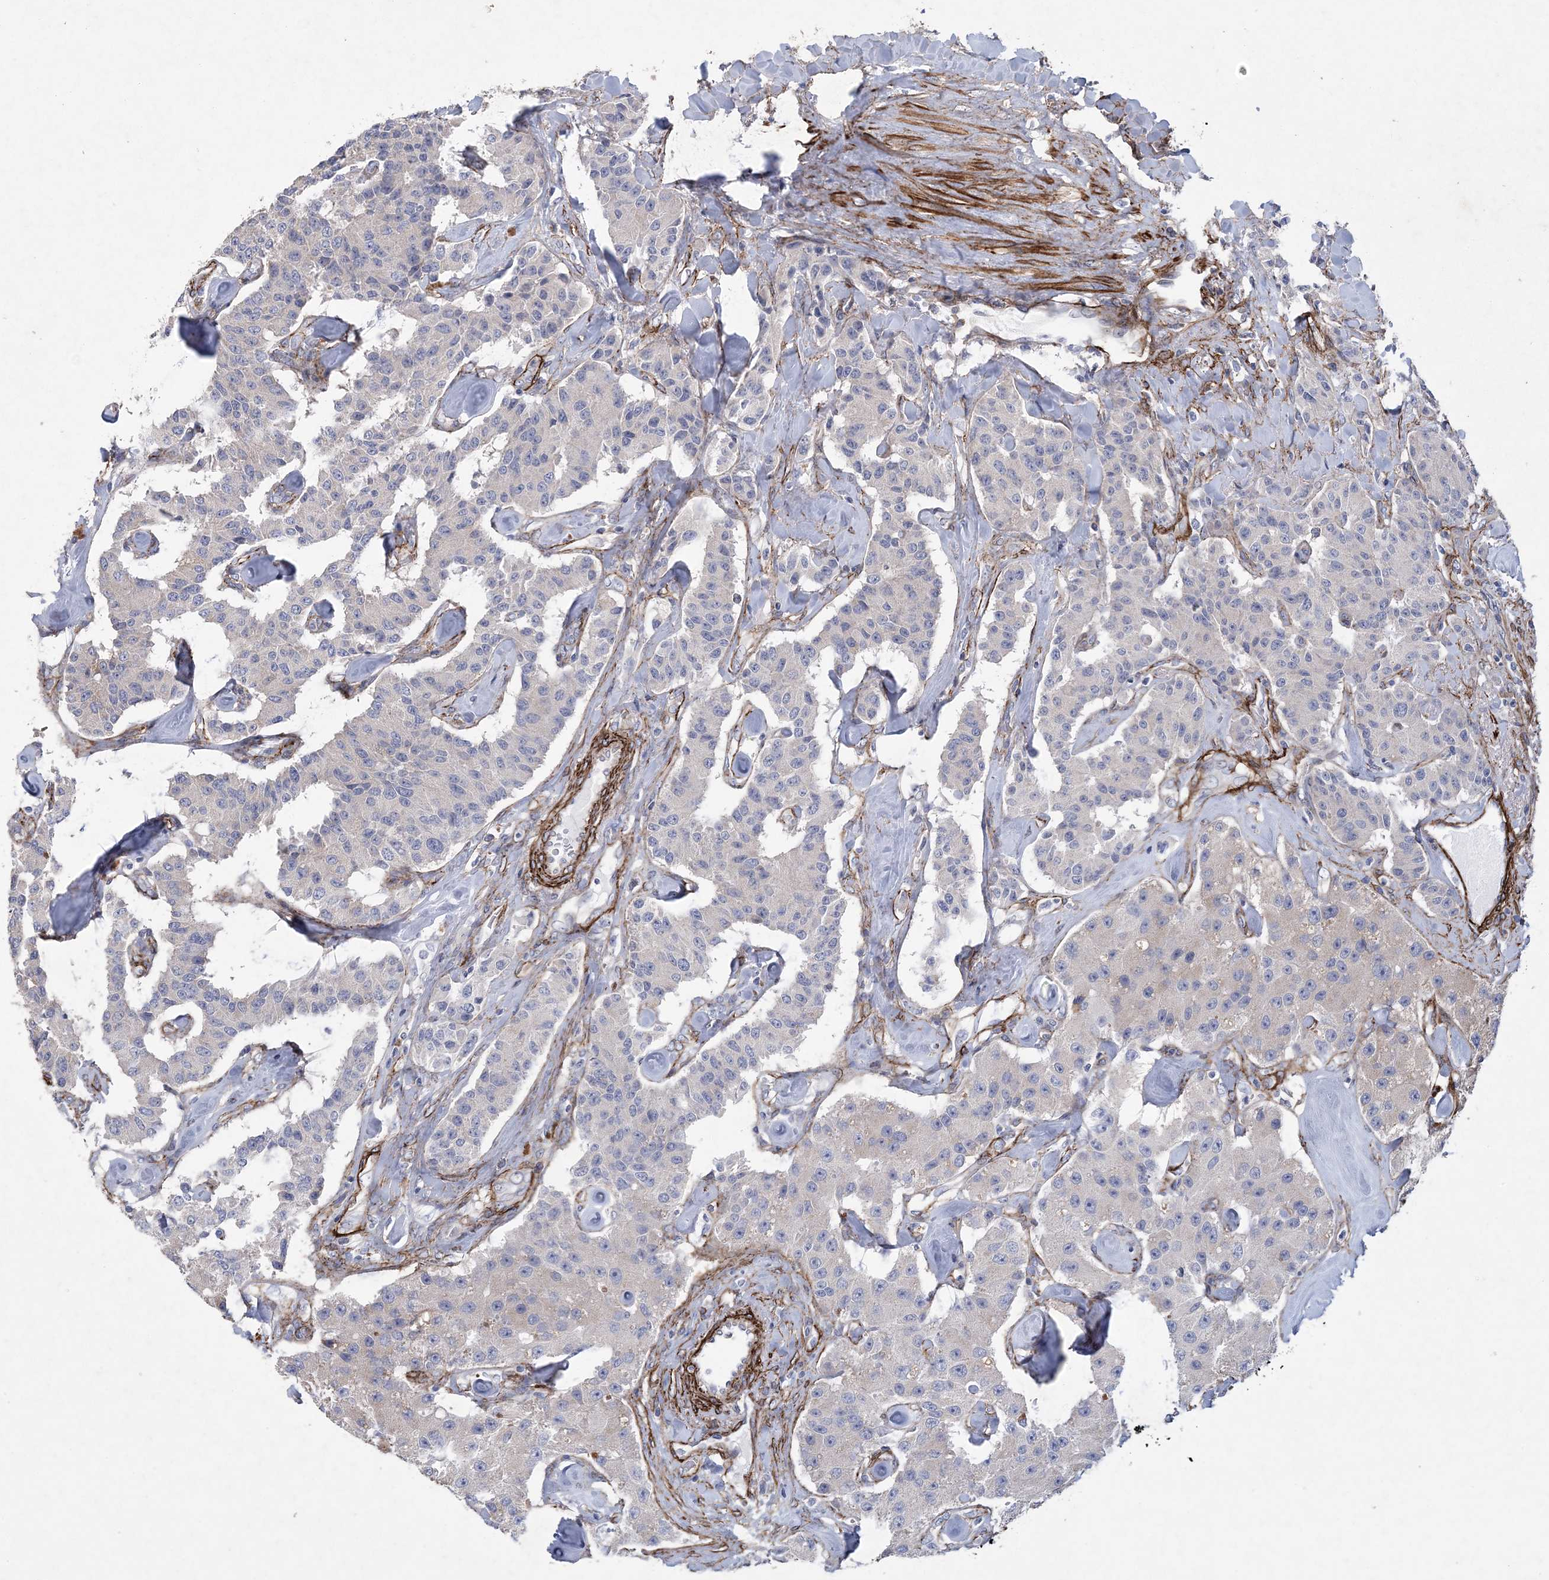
{"staining": {"intensity": "negative", "quantity": "none", "location": "none"}, "tissue": "carcinoid", "cell_type": "Tumor cells", "image_type": "cancer", "snomed": [{"axis": "morphology", "description": "Carcinoid, malignant, NOS"}, {"axis": "topography", "description": "Pancreas"}], "caption": "The immunohistochemistry (IHC) photomicrograph has no significant staining in tumor cells of carcinoid tissue.", "gene": "ARSJ", "patient": {"sex": "male", "age": 41}}